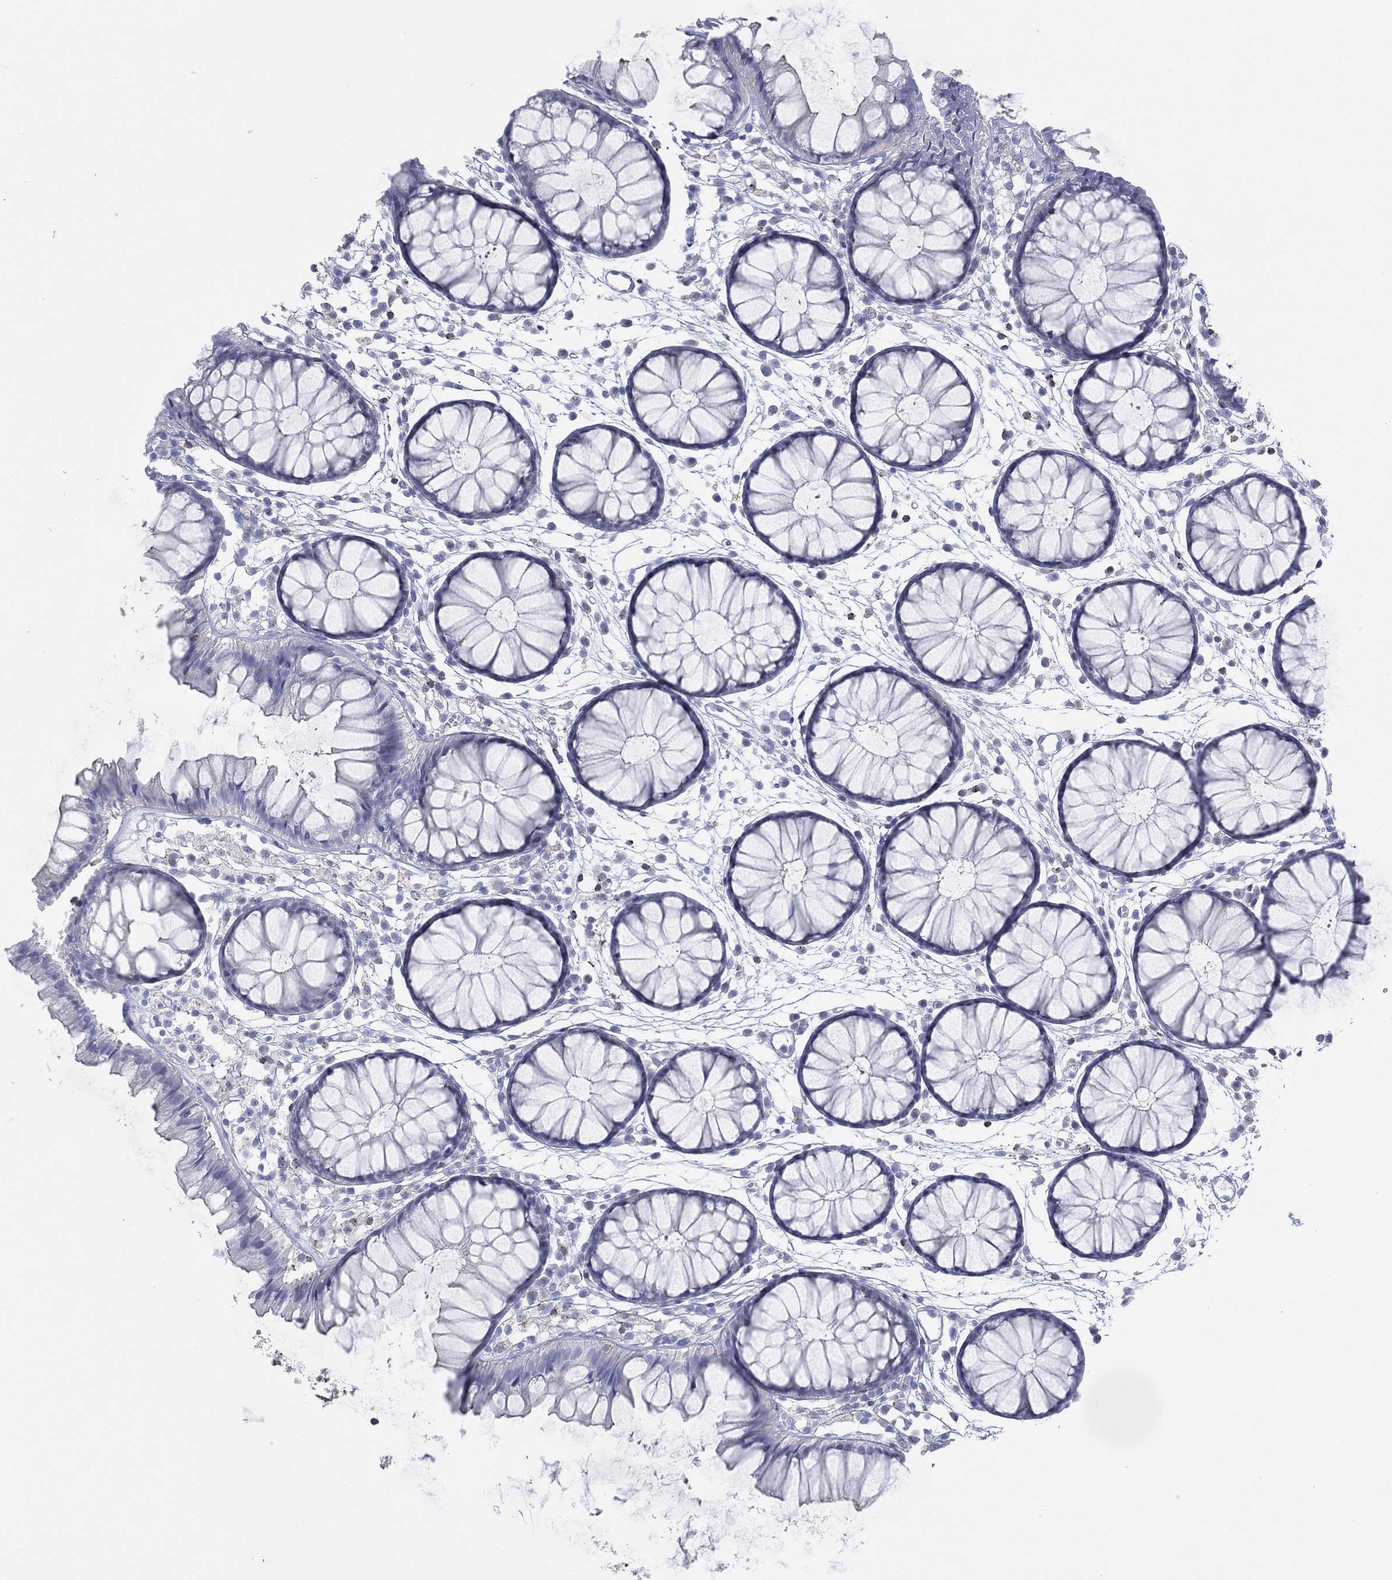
{"staining": {"intensity": "negative", "quantity": "none", "location": "none"}, "tissue": "colon", "cell_type": "Endothelial cells", "image_type": "normal", "snomed": [{"axis": "morphology", "description": "Normal tissue, NOS"}, {"axis": "morphology", "description": "Adenocarcinoma, NOS"}, {"axis": "topography", "description": "Colon"}], "caption": "Endothelial cells show no significant staining in normal colon. (DAB (3,3'-diaminobenzidine) immunohistochemistry with hematoxylin counter stain).", "gene": "SEPTIN1", "patient": {"sex": "male", "age": 65}}